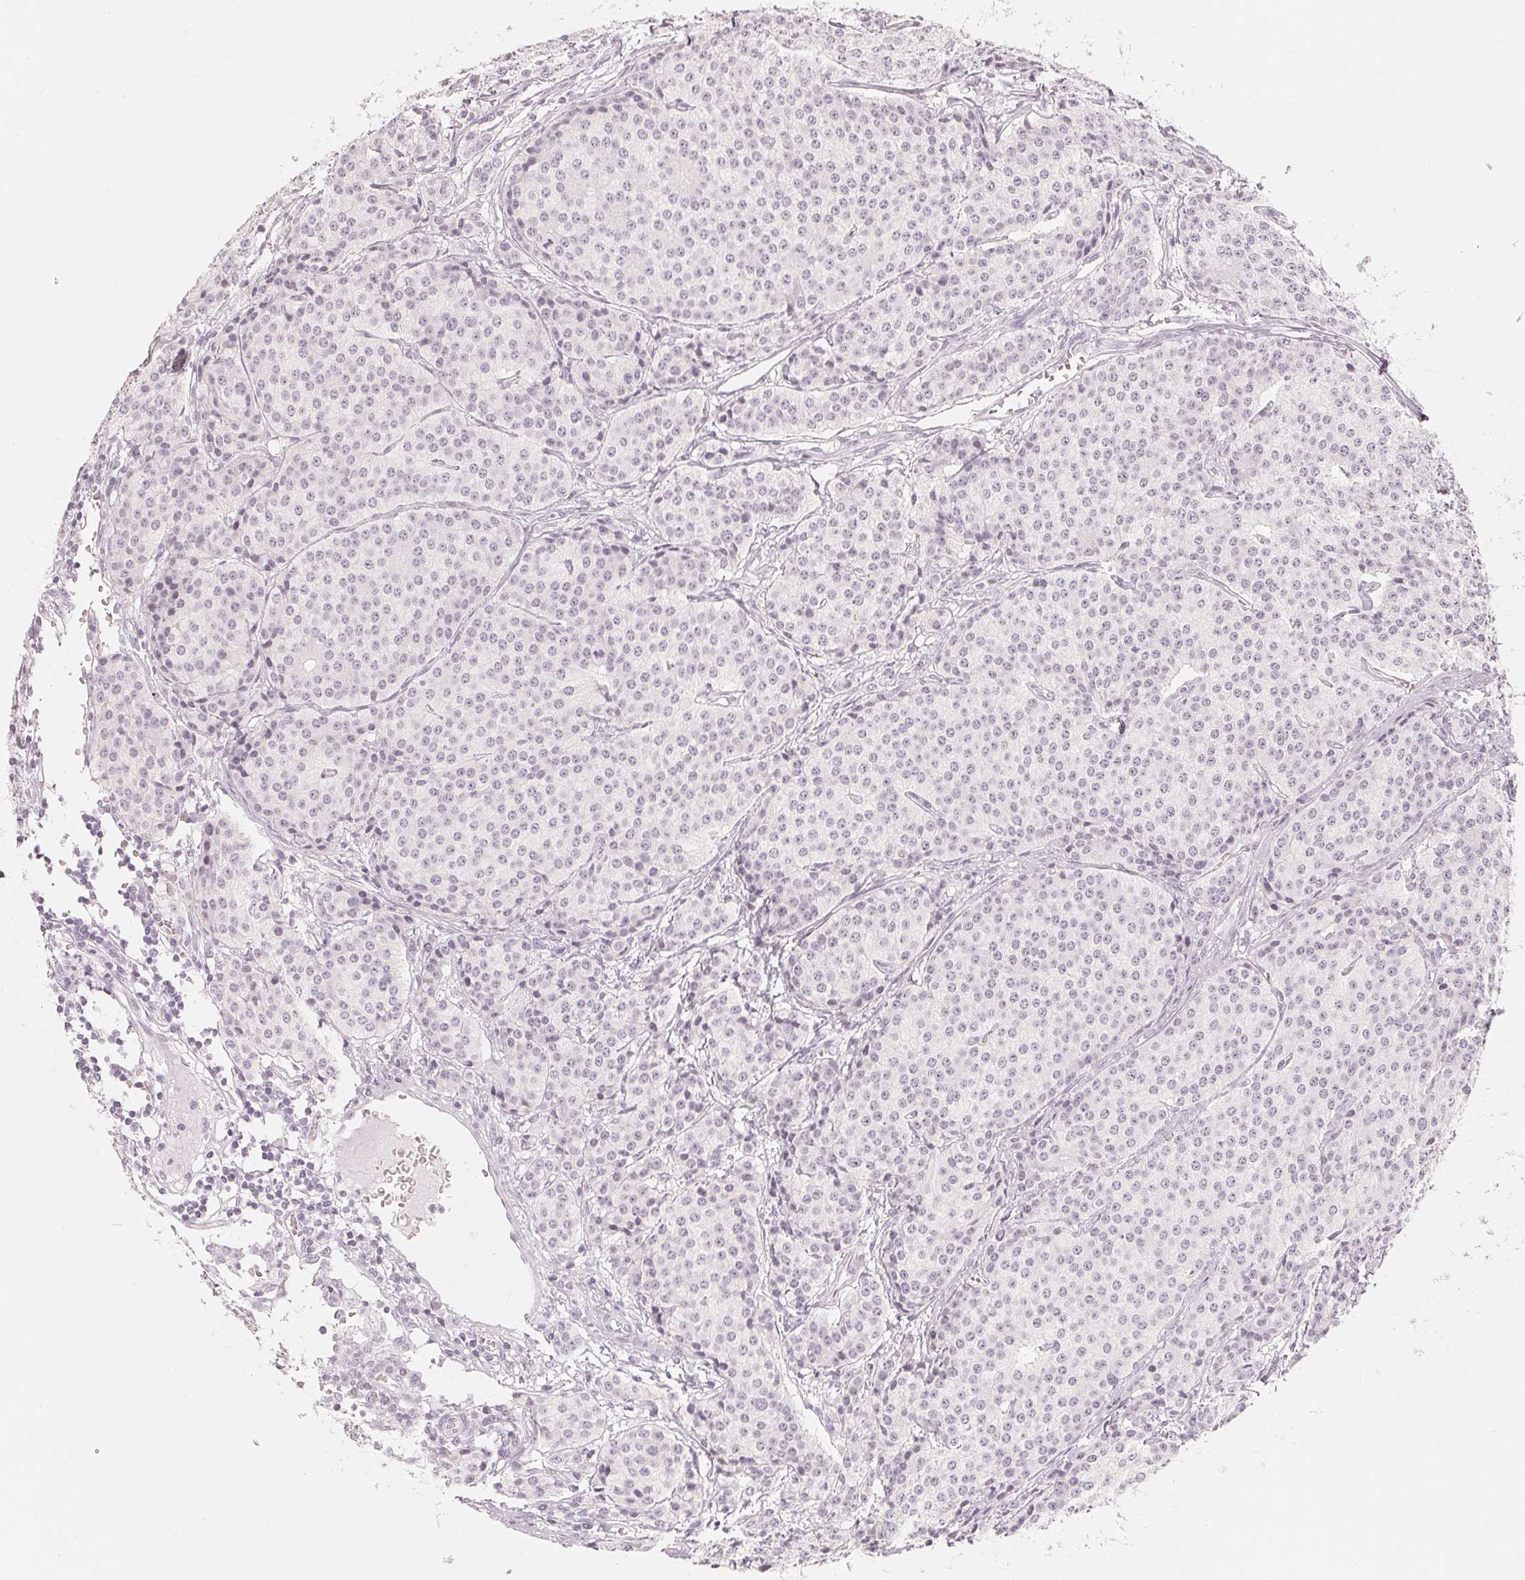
{"staining": {"intensity": "negative", "quantity": "none", "location": "none"}, "tissue": "carcinoid", "cell_type": "Tumor cells", "image_type": "cancer", "snomed": [{"axis": "morphology", "description": "Carcinoid, malignant, NOS"}, {"axis": "topography", "description": "Small intestine"}], "caption": "Immunohistochemistry (IHC) of human carcinoid displays no positivity in tumor cells.", "gene": "SLC22A8", "patient": {"sex": "female", "age": 64}}